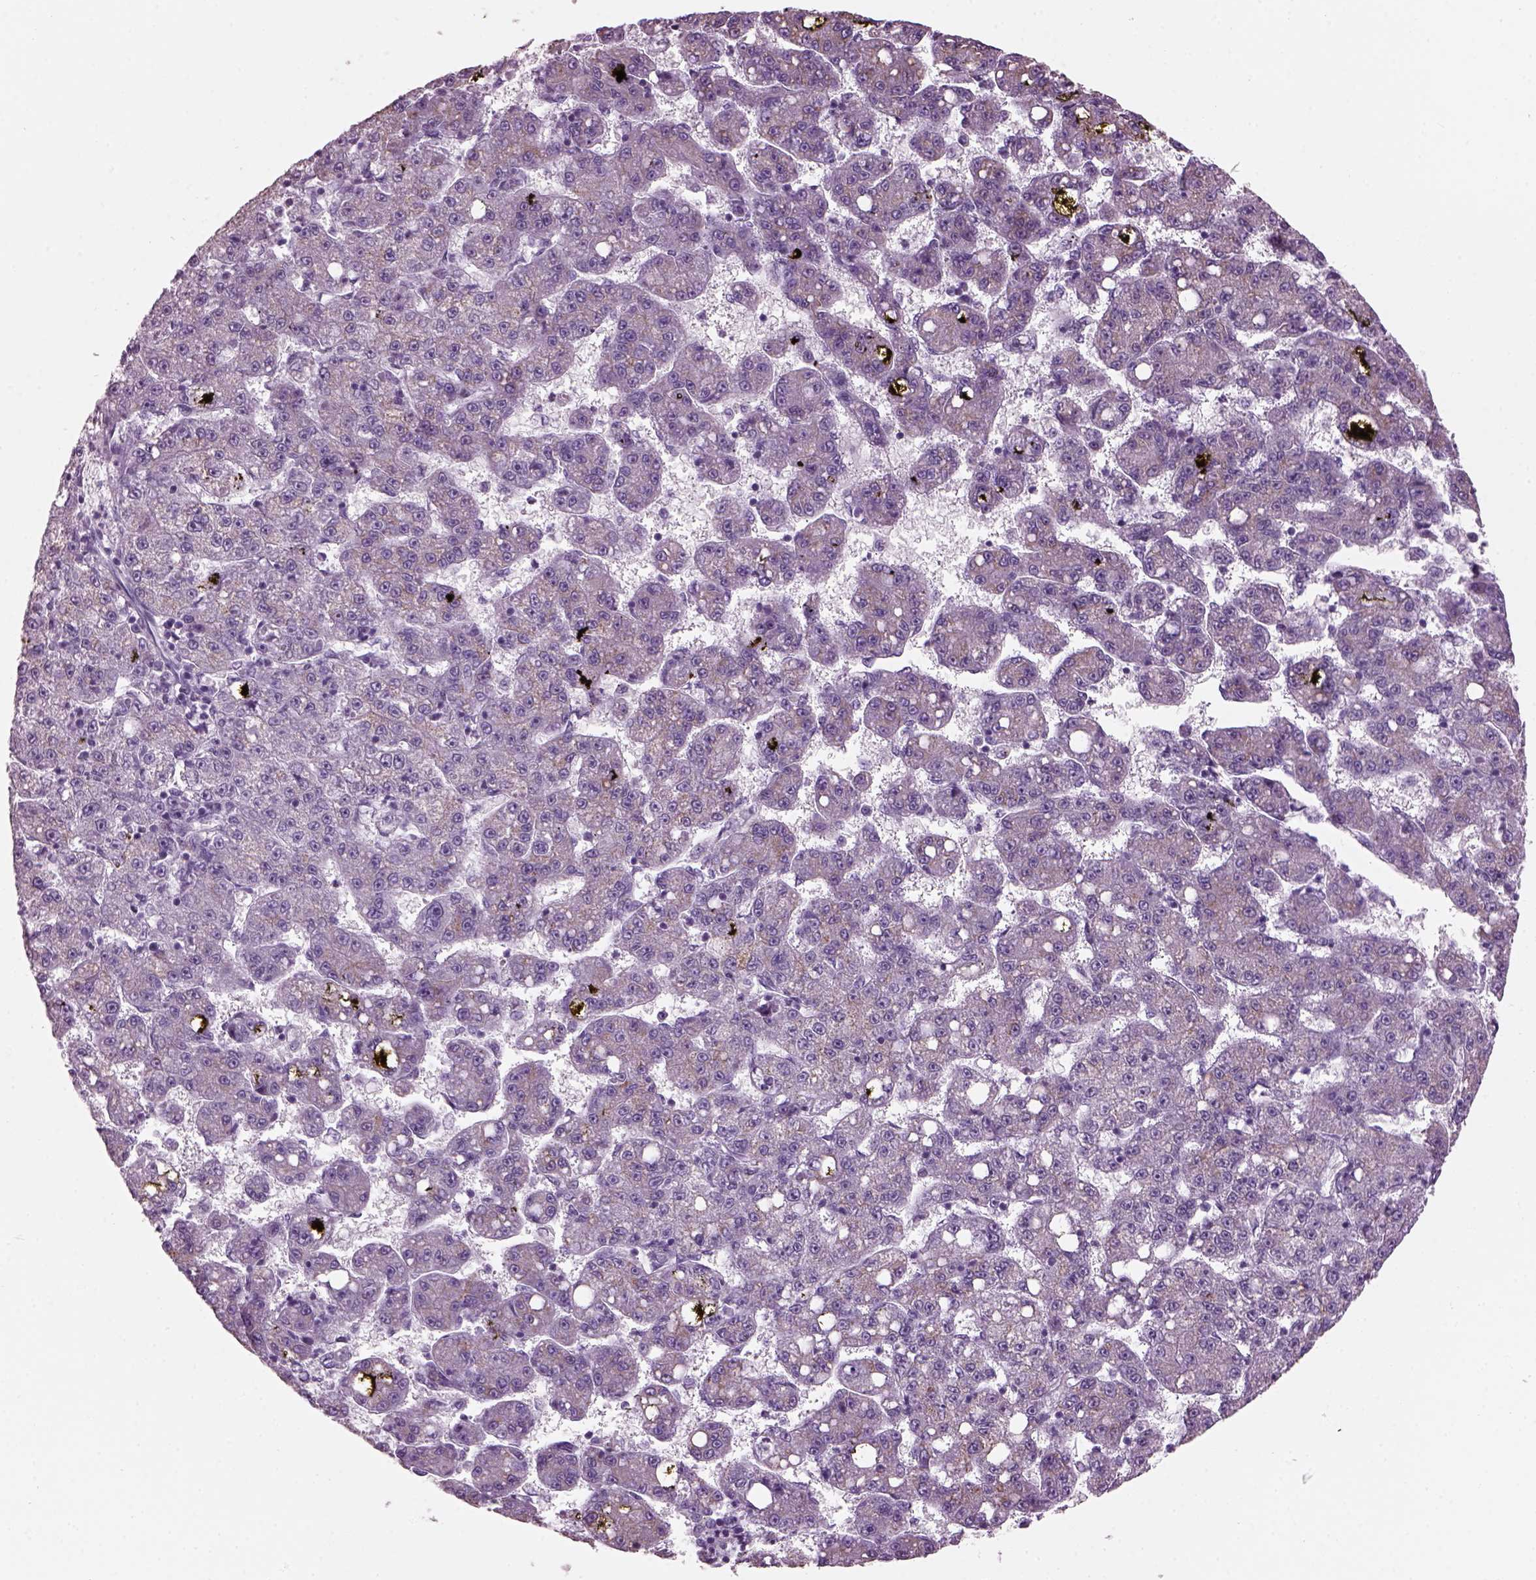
{"staining": {"intensity": "weak", "quantity": ">75%", "location": "cytoplasmic/membranous"}, "tissue": "liver cancer", "cell_type": "Tumor cells", "image_type": "cancer", "snomed": [{"axis": "morphology", "description": "Carcinoma, Hepatocellular, NOS"}, {"axis": "topography", "description": "Liver"}], "caption": "The photomicrograph displays immunohistochemical staining of liver hepatocellular carcinoma. There is weak cytoplasmic/membranous staining is seen in about >75% of tumor cells. The protein of interest is shown in brown color, while the nuclei are stained blue.", "gene": "PRR9", "patient": {"sex": "female", "age": 65}}